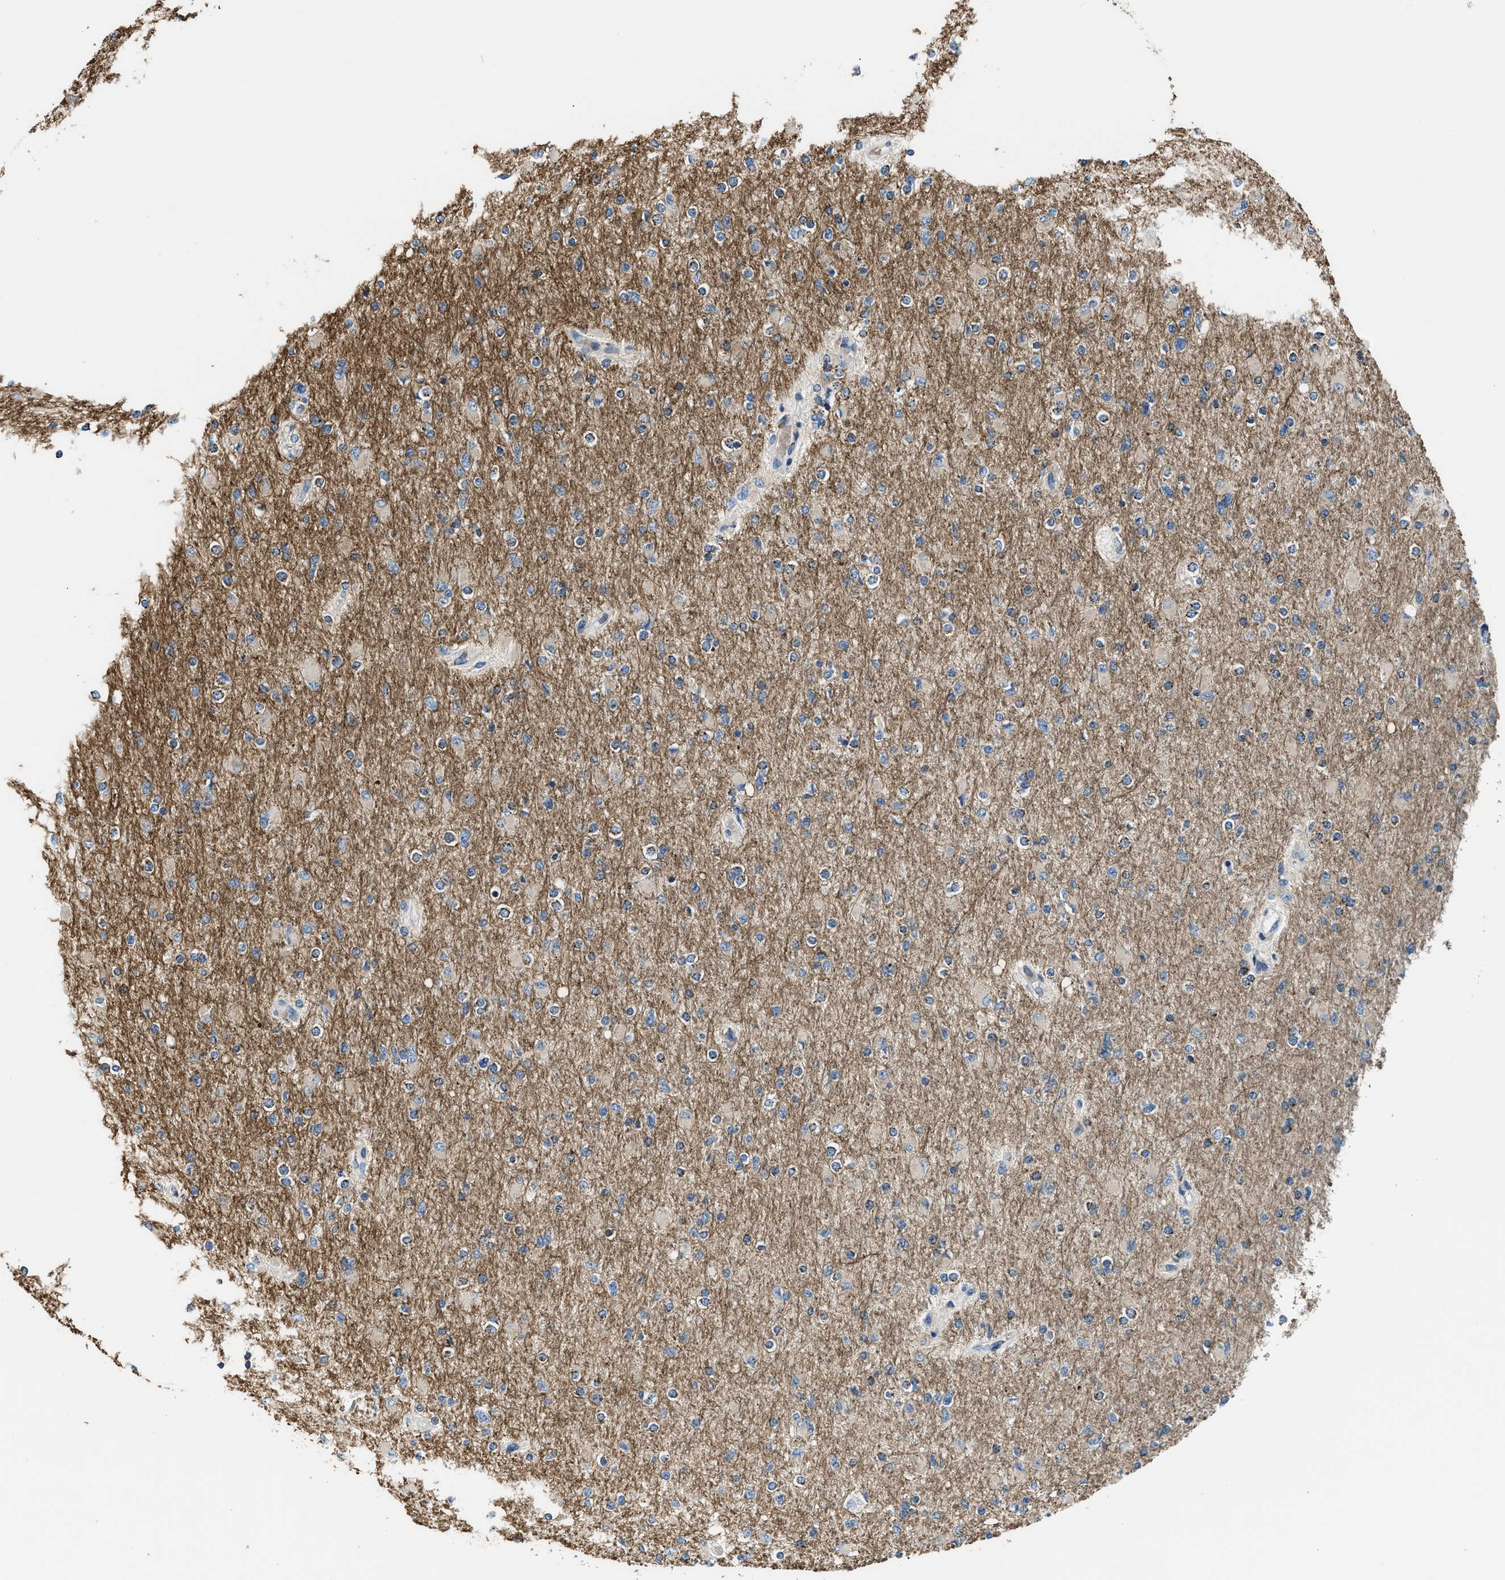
{"staining": {"intensity": "moderate", "quantity": "<25%", "location": "cytoplasmic/membranous"}, "tissue": "glioma", "cell_type": "Tumor cells", "image_type": "cancer", "snomed": [{"axis": "morphology", "description": "Glioma, malignant, High grade"}, {"axis": "topography", "description": "Cerebral cortex"}], "caption": "IHC micrograph of neoplastic tissue: human malignant high-grade glioma stained using immunohistochemistry exhibits low levels of moderate protein expression localized specifically in the cytoplasmic/membranous of tumor cells, appearing as a cytoplasmic/membranous brown color.", "gene": "FUT8", "patient": {"sex": "female", "age": 36}}